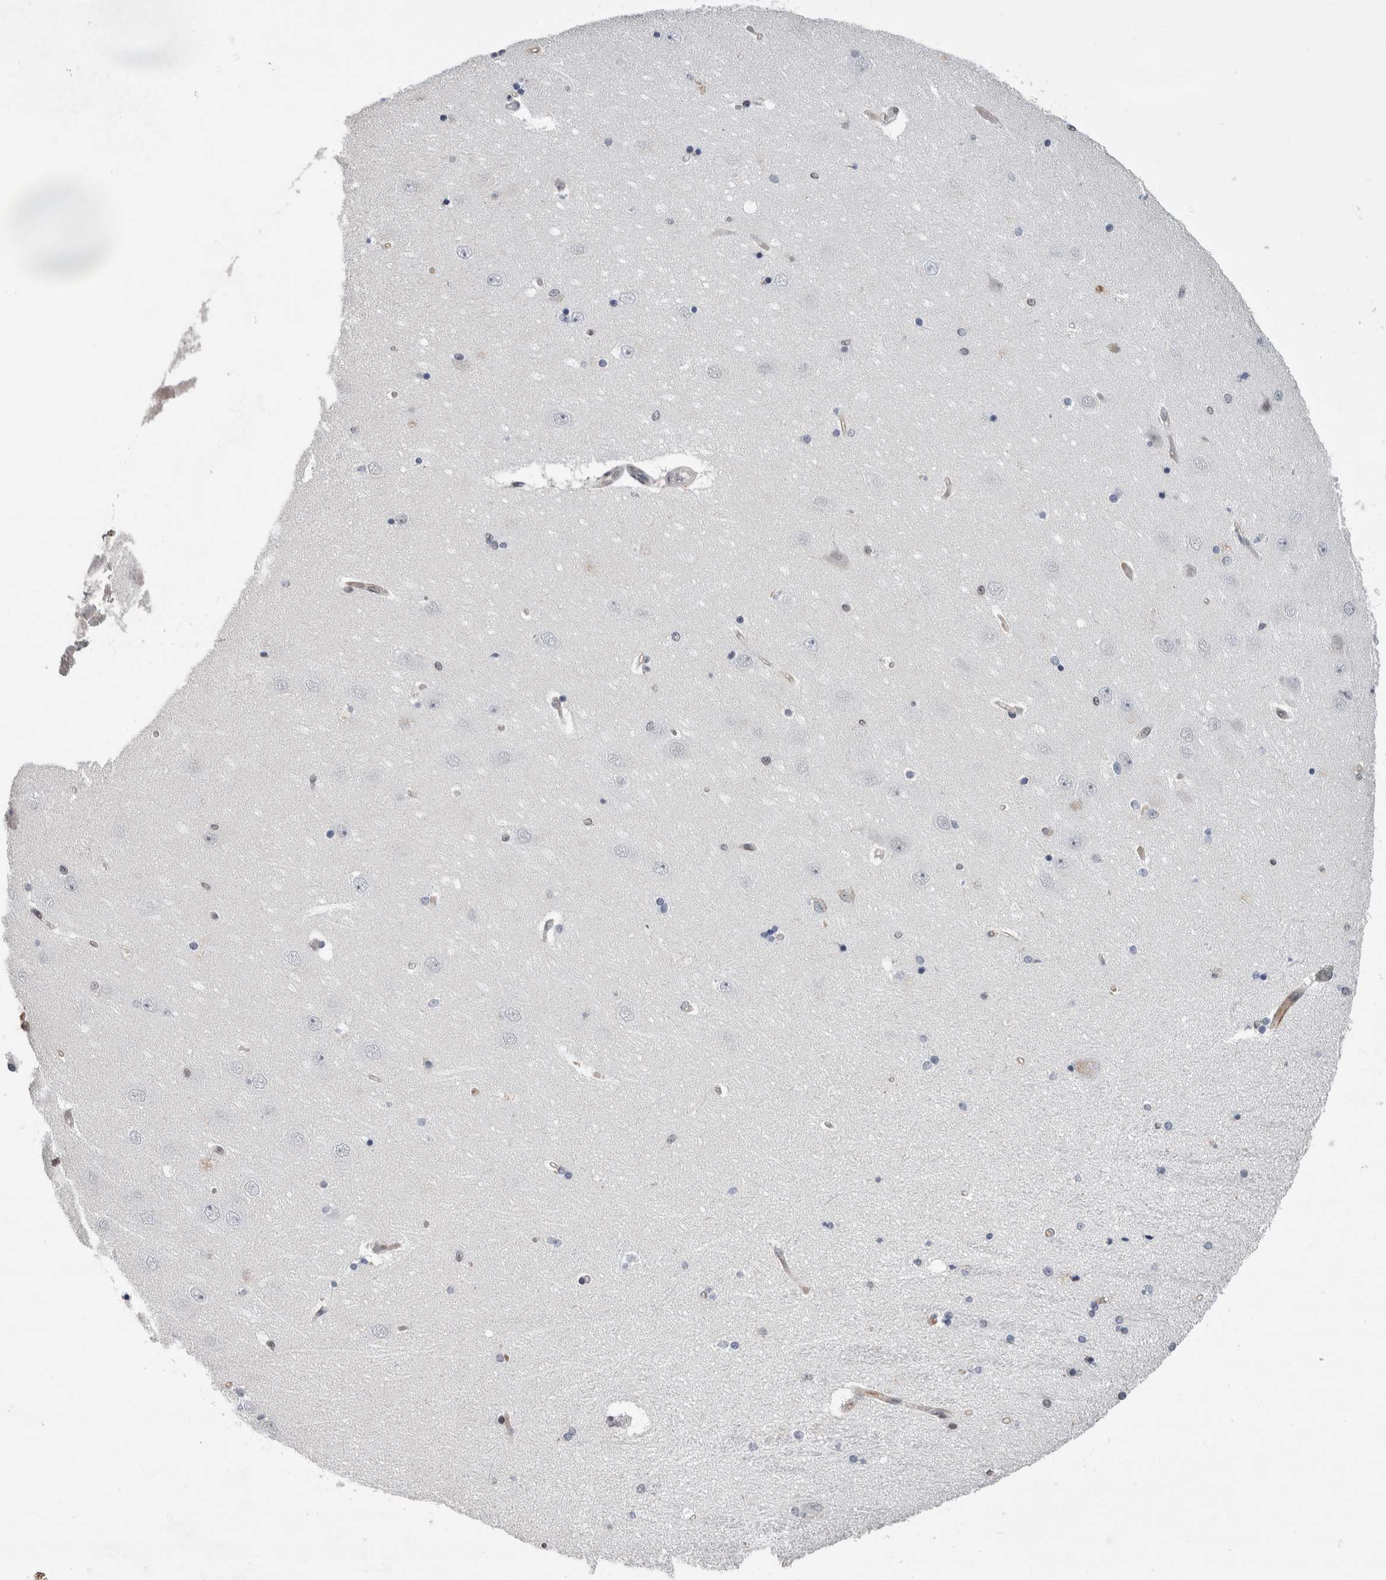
{"staining": {"intensity": "negative", "quantity": "none", "location": "none"}, "tissue": "hippocampus", "cell_type": "Glial cells", "image_type": "normal", "snomed": [{"axis": "morphology", "description": "Normal tissue, NOS"}, {"axis": "topography", "description": "Hippocampus"}], "caption": "A histopathology image of hippocampus stained for a protein reveals no brown staining in glial cells.", "gene": "POLD2", "patient": {"sex": "female", "age": 54}}